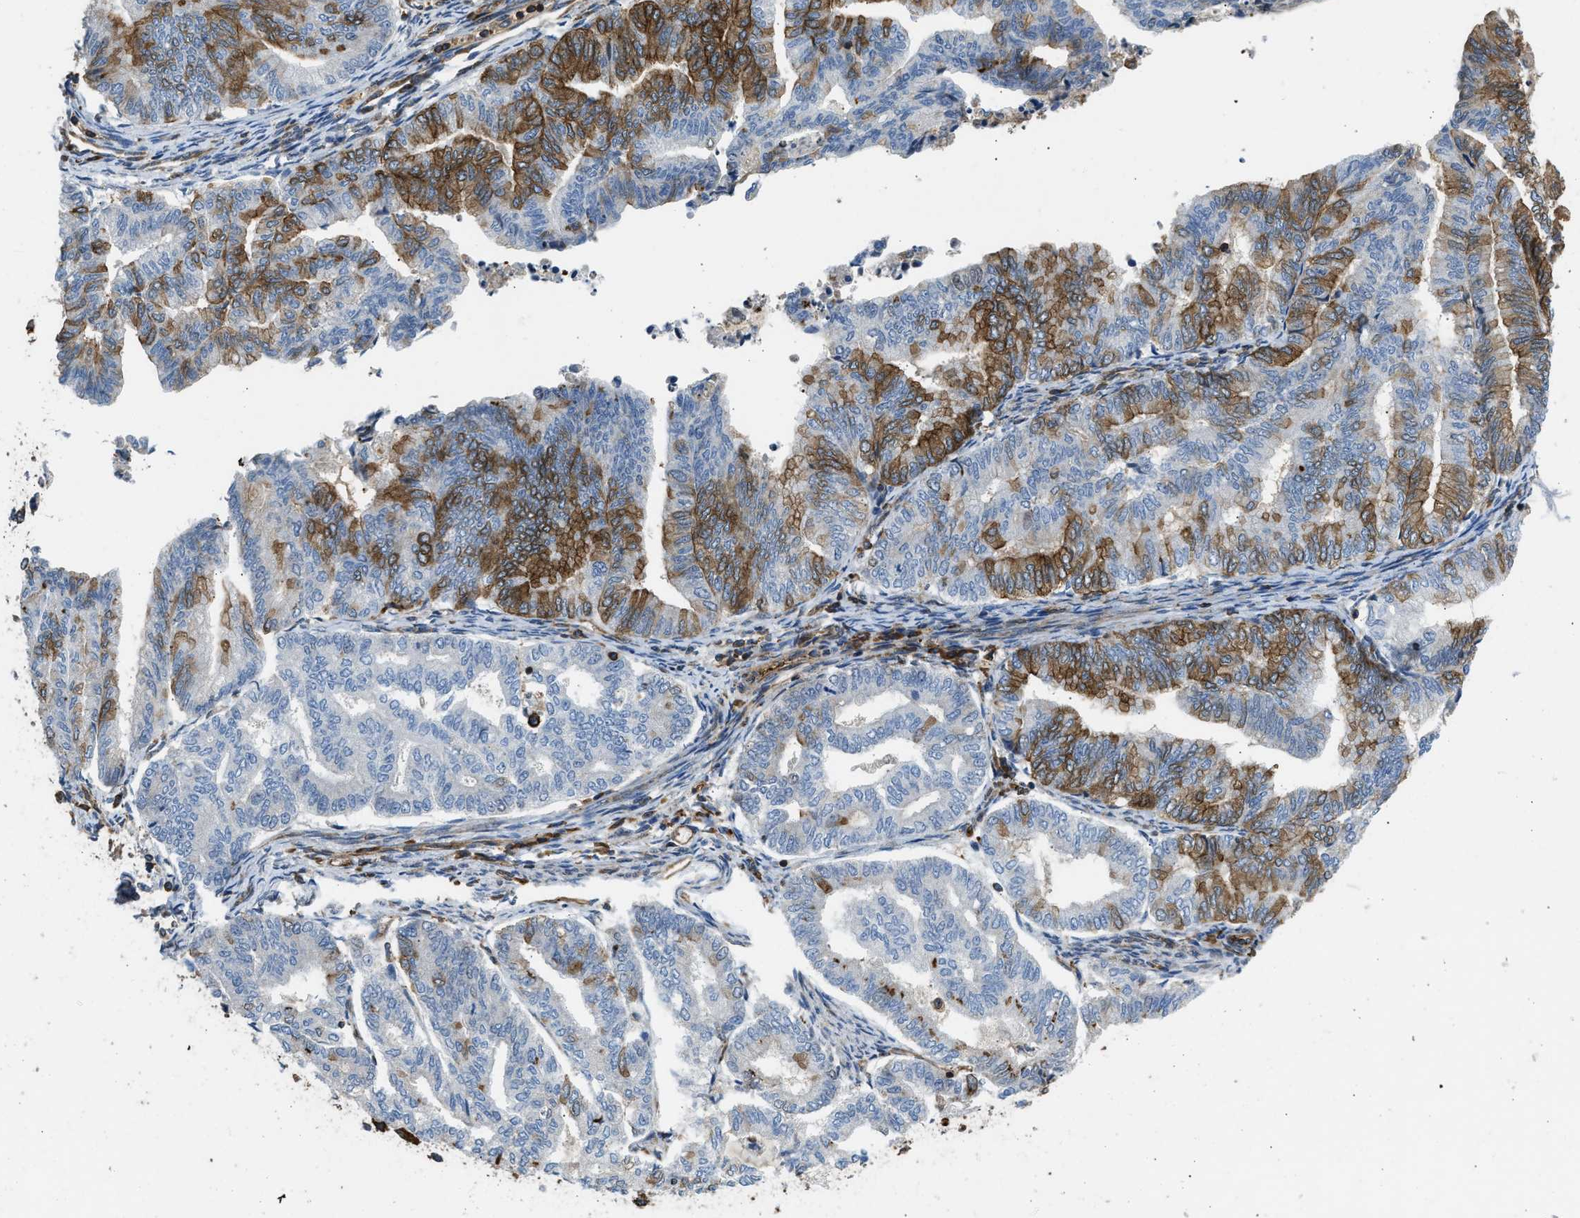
{"staining": {"intensity": "moderate", "quantity": "<25%", "location": "cytoplasmic/membranous"}, "tissue": "endometrial cancer", "cell_type": "Tumor cells", "image_type": "cancer", "snomed": [{"axis": "morphology", "description": "Adenocarcinoma, NOS"}, {"axis": "topography", "description": "Endometrium"}], "caption": "Moderate cytoplasmic/membranous protein staining is present in approximately <25% of tumor cells in endometrial cancer (adenocarcinoma).", "gene": "RASGRF2", "patient": {"sex": "female", "age": 79}}